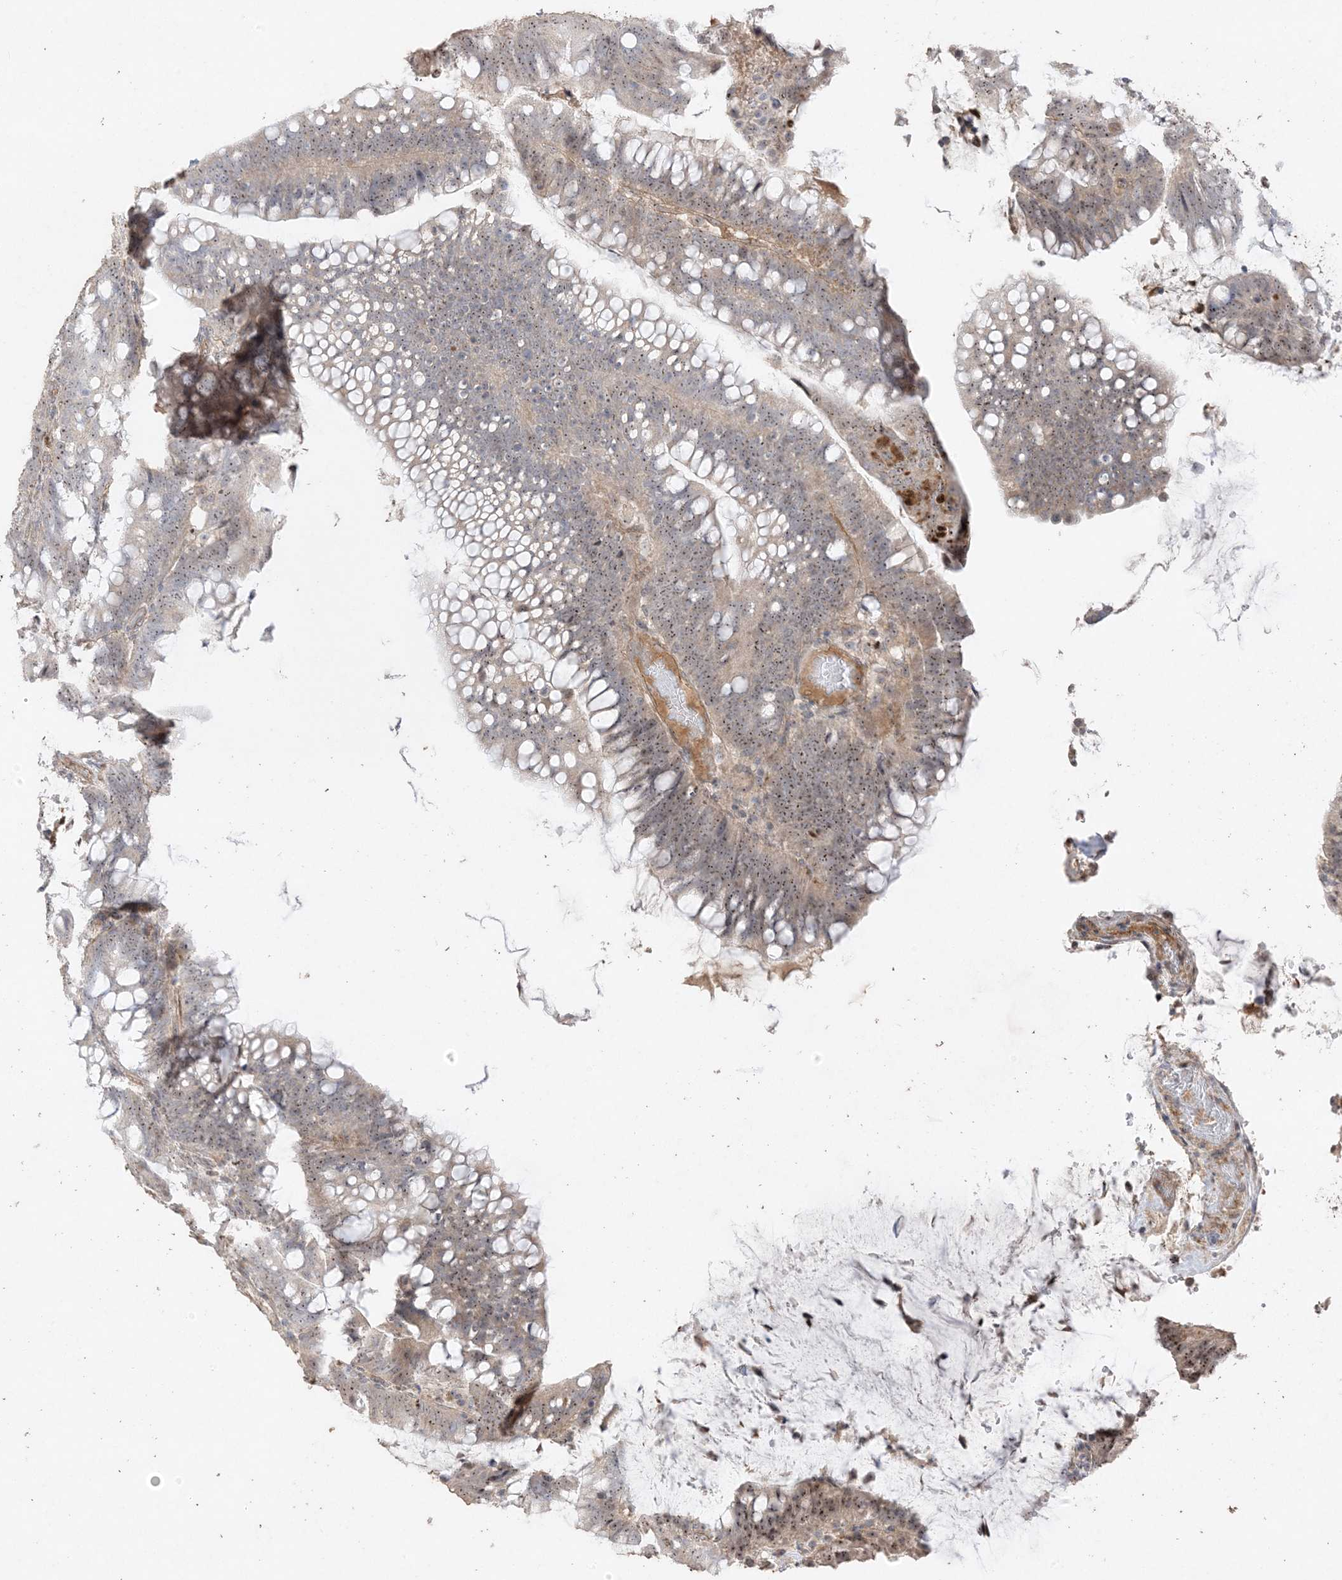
{"staining": {"intensity": "moderate", "quantity": ">75%", "location": "nuclear"}, "tissue": "colorectal cancer", "cell_type": "Tumor cells", "image_type": "cancer", "snomed": [{"axis": "morphology", "description": "Adenocarcinoma, NOS"}, {"axis": "topography", "description": "Colon"}], "caption": "Immunohistochemistry (IHC) staining of adenocarcinoma (colorectal), which displays medium levels of moderate nuclear positivity in about >75% of tumor cells indicating moderate nuclear protein expression. The staining was performed using DAB (3,3'-diaminobenzidine) (brown) for protein detection and nuclei were counterstained in hematoxylin (blue).", "gene": "DDX18", "patient": {"sex": "female", "age": 66}}